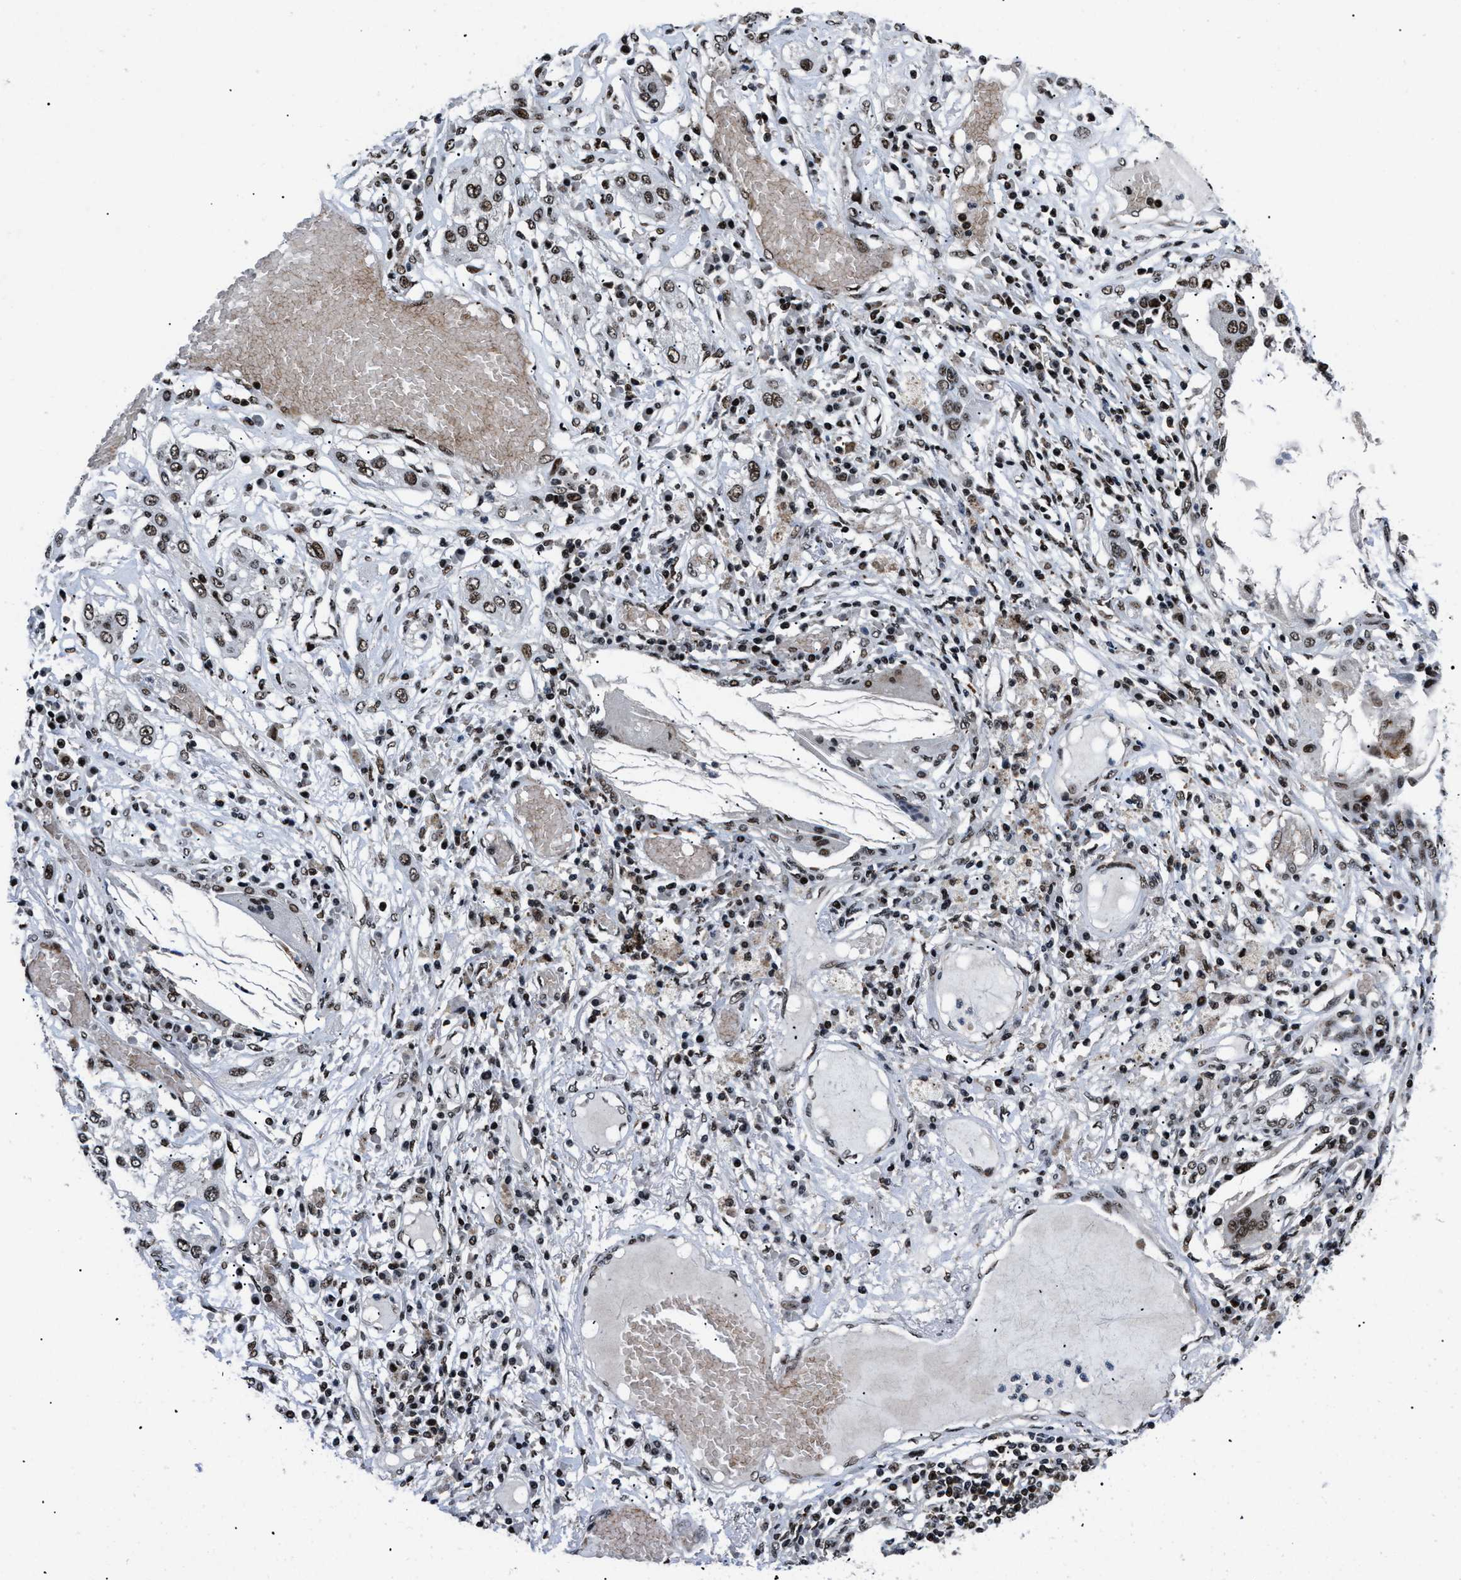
{"staining": {"intensity": "strong", "quantity": ">75%", "location": "nuclear"}, "tissue": "lung cancer", "cell_type": "Tumor cells", "image_type": "cancer", "snomed": [{"axis": "morphology", "description": "Squamous cell carcinoma, NOS"}, {"axis": "topography", "description": "Lung"}], "caption": "This micrograph shows immunohistochemistry (IHC) staining of human lung squamous cell carcinoma, with high strong nuclear positivity in approximately >75% of tumor cells.", "gene": "SMARCB1", "patient": {"sex": "male", "age": 71}}